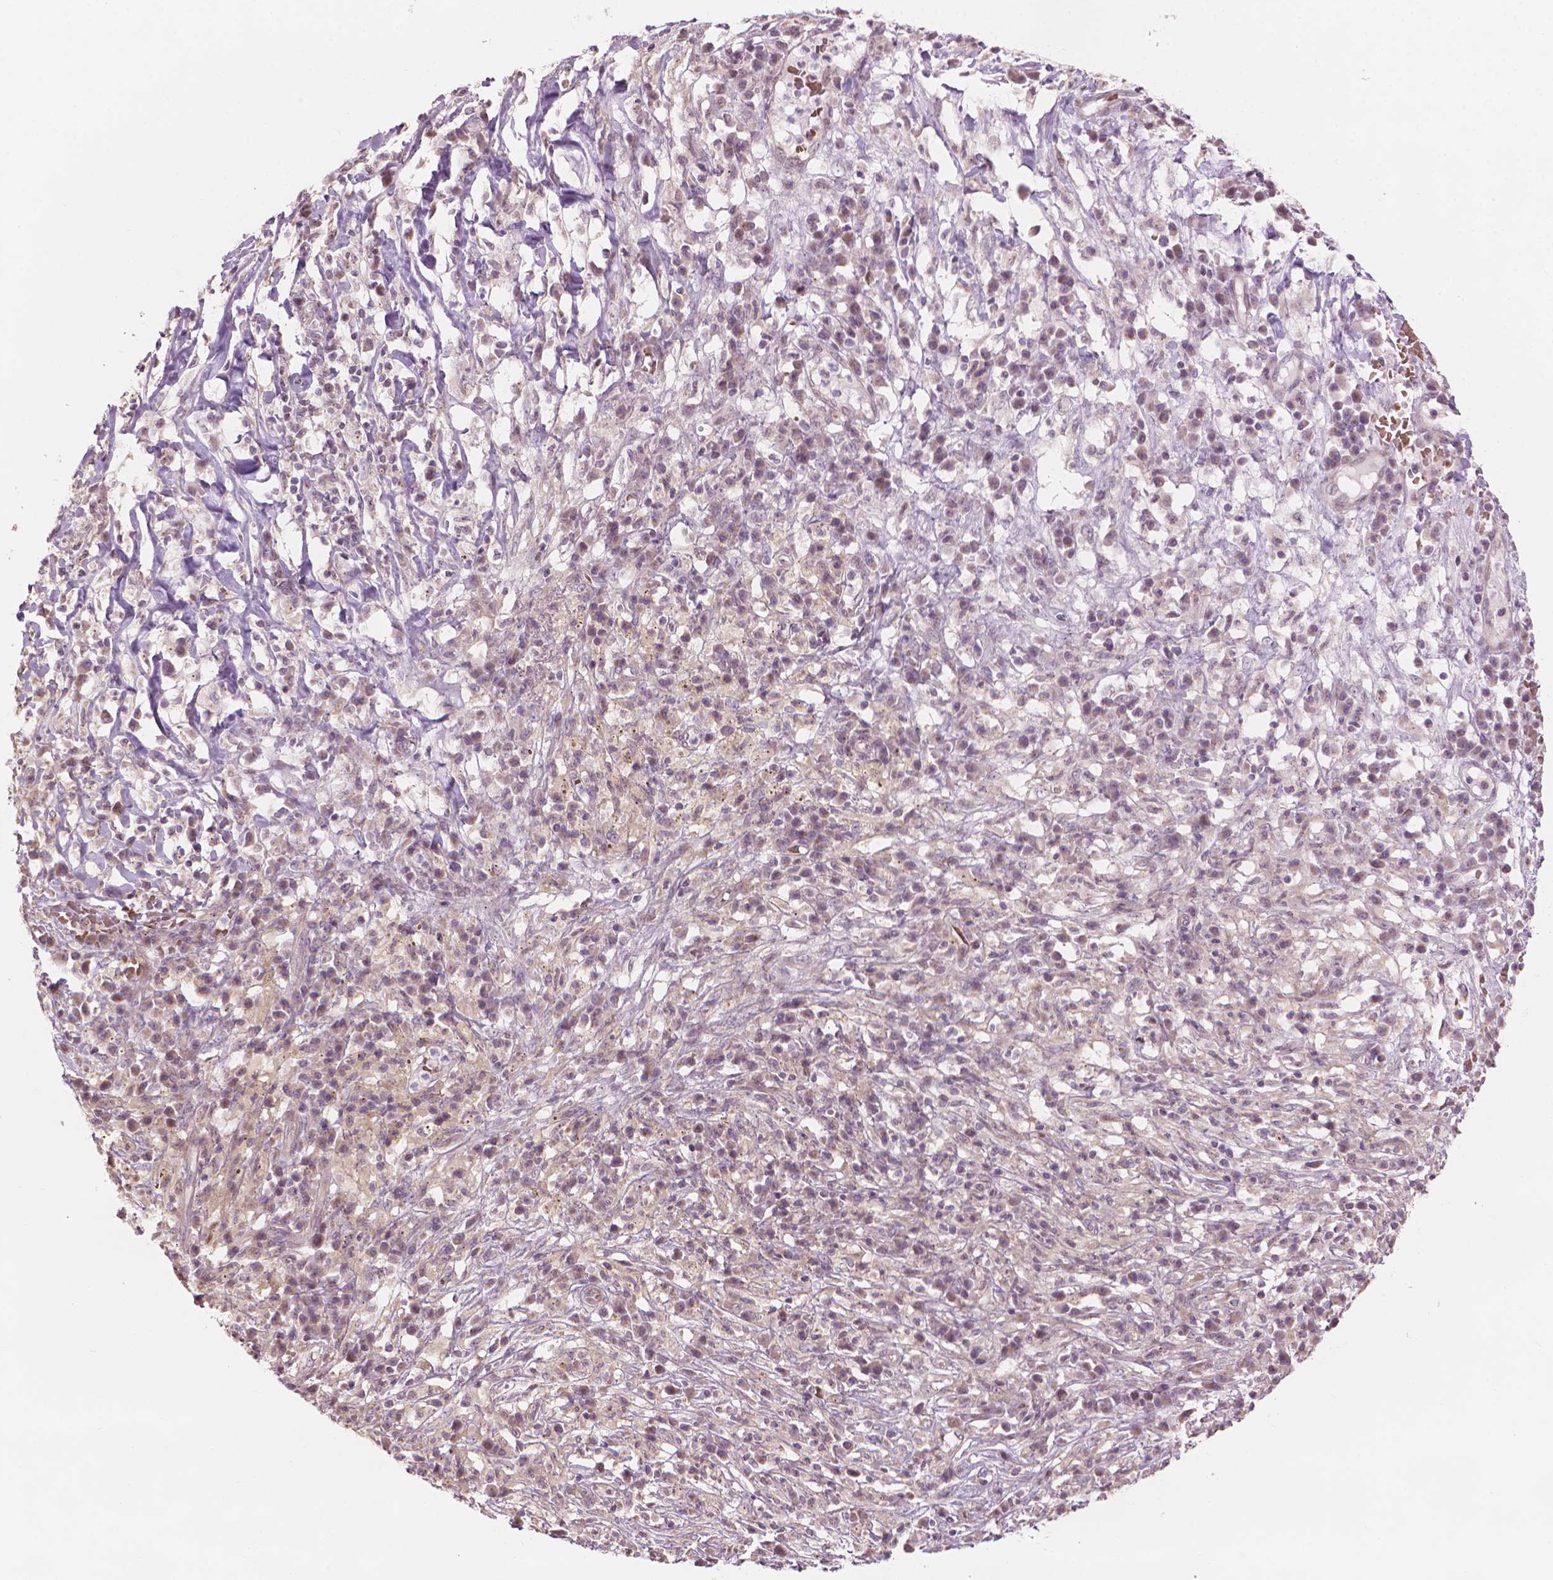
{"staining": {"intensity": "weak", "quantity": "25%-75%", "location": "cytoplasmic/membranous"}, "tissue": "melanoma", "cell_type": "Tumor cells", "image_type": "cancer", "snomed": [{"axis": "morphology", "description": "Malignant melanoma, NOS"}, {"axis": "topography", "description": "Skin"}], "caption": "The histopathology image shows a brown stain indicating the presence of a protein in the cytoplasmic/membranous of tumor cells in malignant melanoma. Ihc stains the protein in brown and the nuclei are stained blue.", "gene": "IFFO1", "patient": {"sex": "female", "age": 91}}